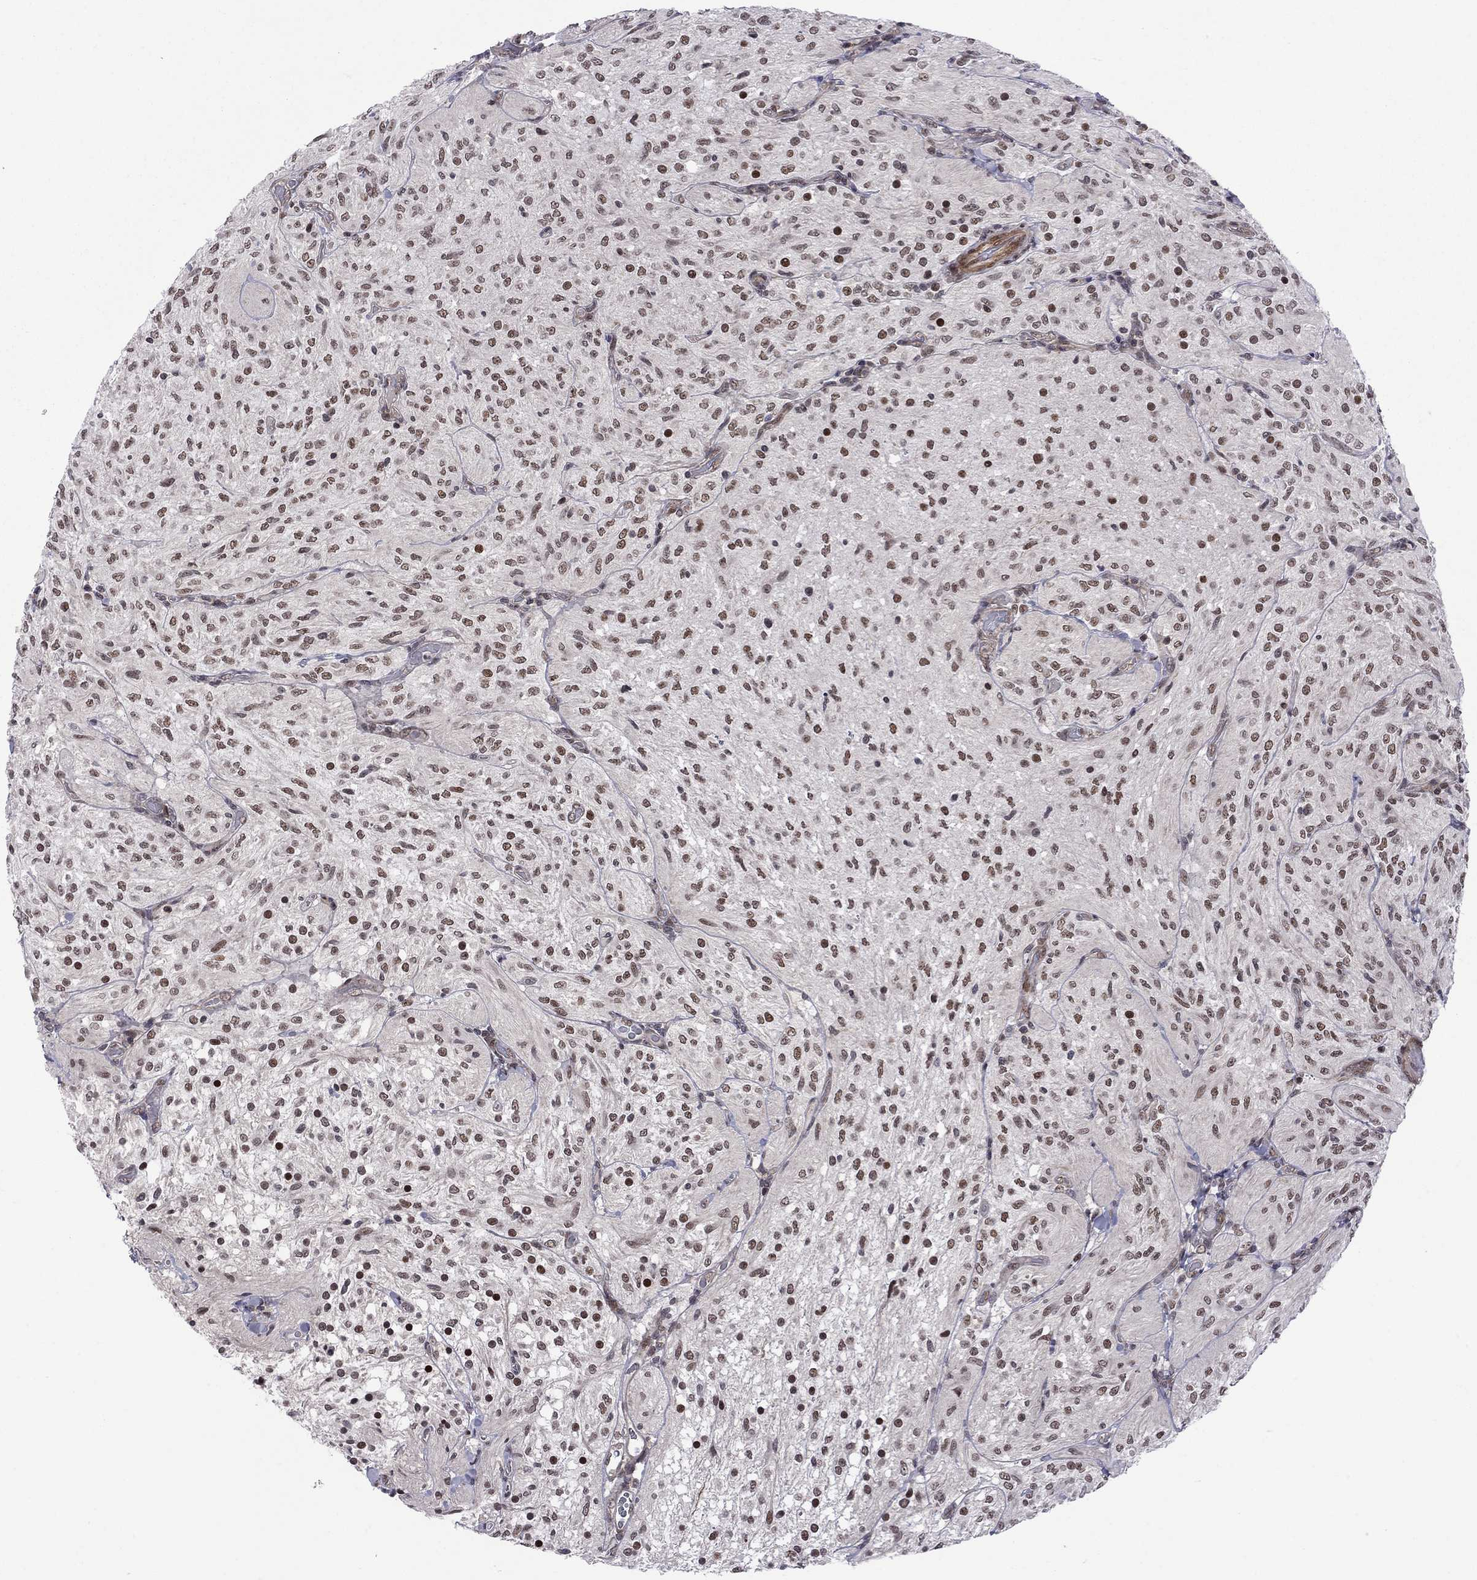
{"staining": {"intensity": "strong", "quantity": ">75%", "location": "nuclear"}, "tissue": "glioma", "cell_type": "Tumor cells", "image_type": "cancer", "snomed": [{"axis": "morphology", "description": "Glioma, malignant, Low grade"}, {"axis": "topography", "description": "Brain"}], "caption": "The immunohistochemical stain shows strong nuclear positivity in tumor cells of malignant low-grade glioma tissue.", "gene": "BRF1", "patient": {"sex": "male", "age": 3}}